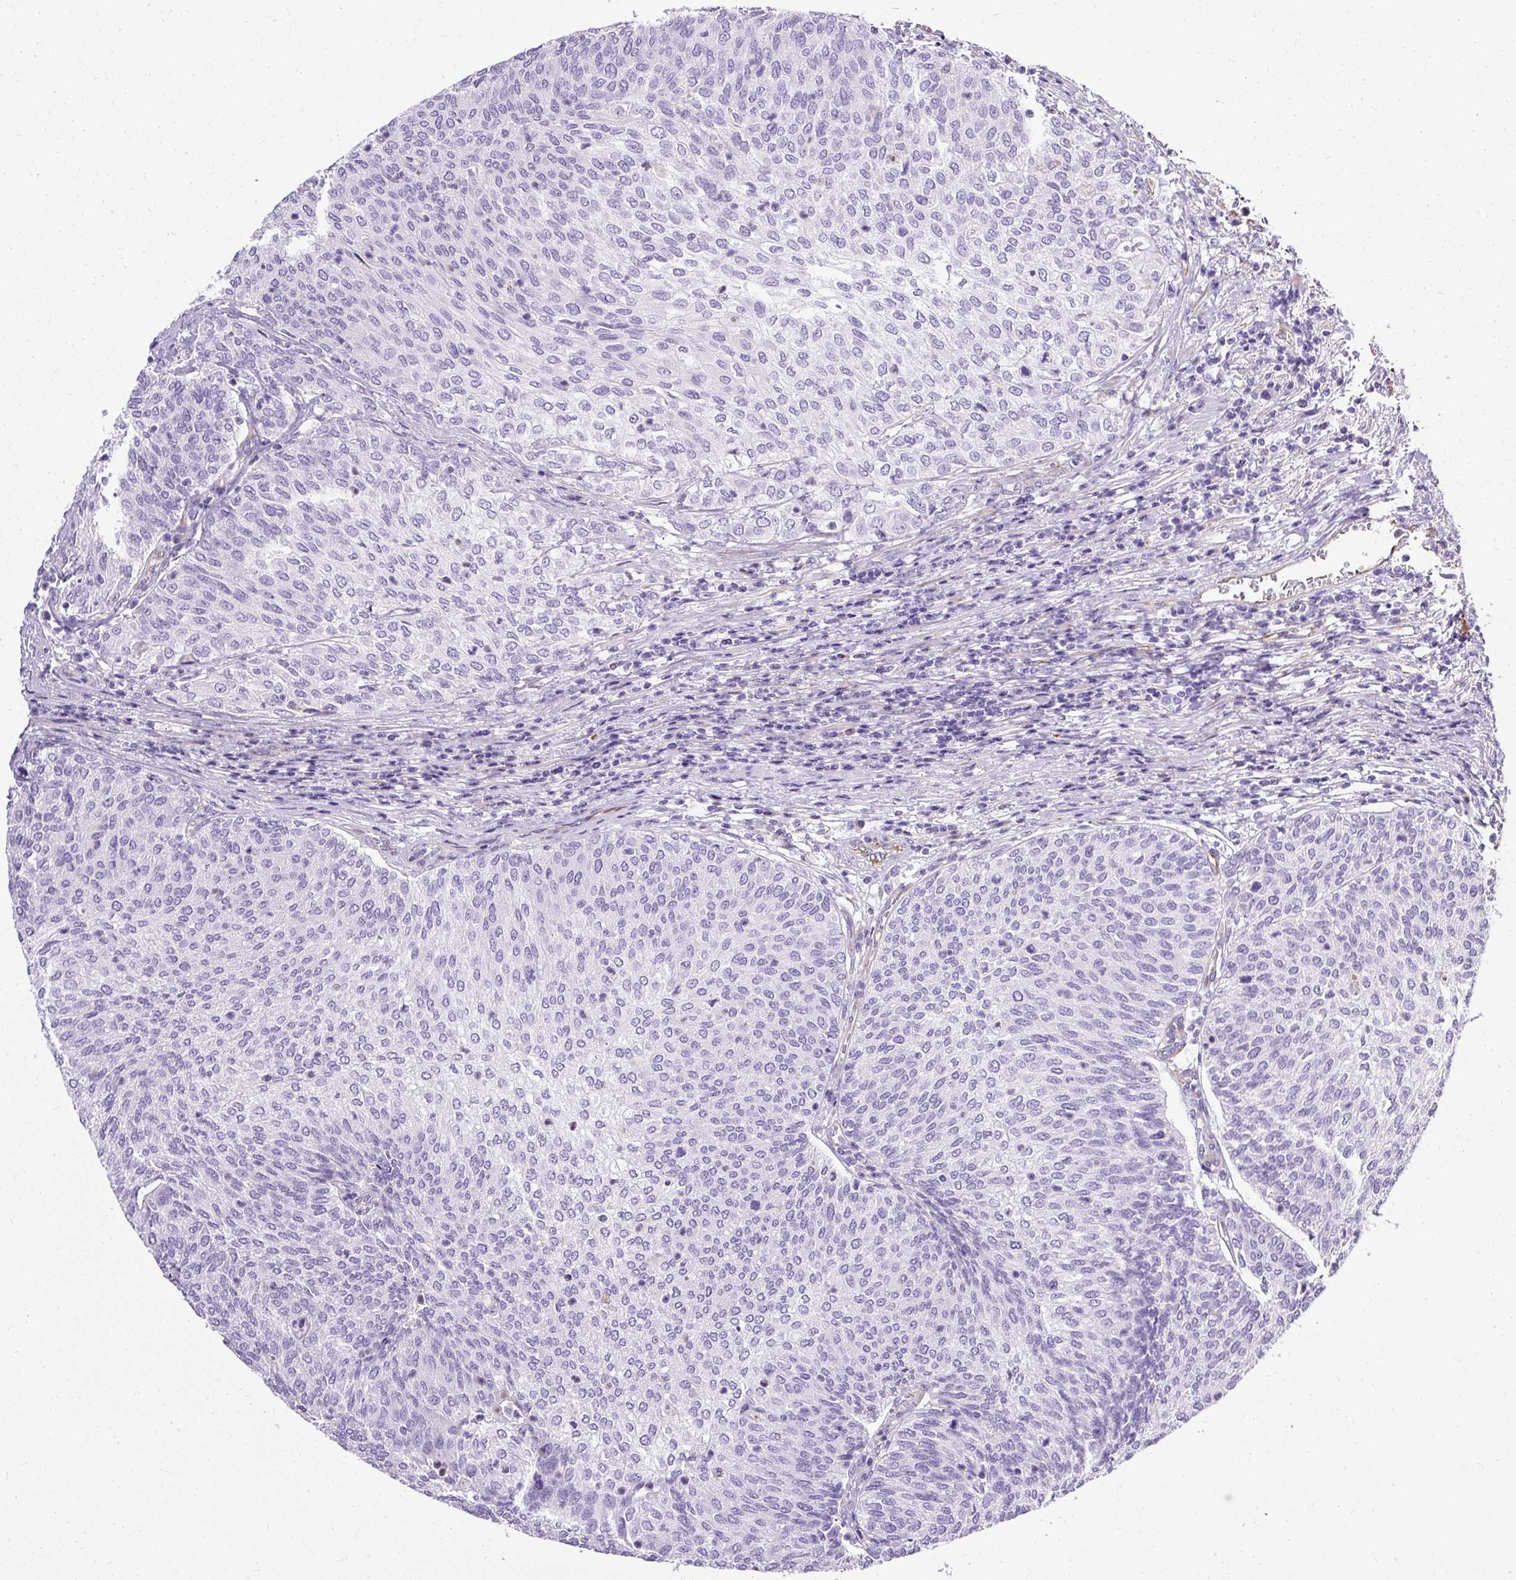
{"staining": {"intensity": "negative", "quantity": "none", "location": "none"}, "tissue": "urothelial cancer", "cell_type": "Tumor cells", "image_type": "cancer", "snomed": [{"axis": "morphology", "description": "Urothelial carcinoma, Low grade"}, {"axis": "topography", "description": "Urinary bladder"}], "caption": "Tumor cells are negative for brown protein staining in urothelial cancer. (Immunohistochemistry (ihc), brightfield microscopy, high magnification).", "gene": "PLS1", "patient": {"sex": "female", "age": 79}}